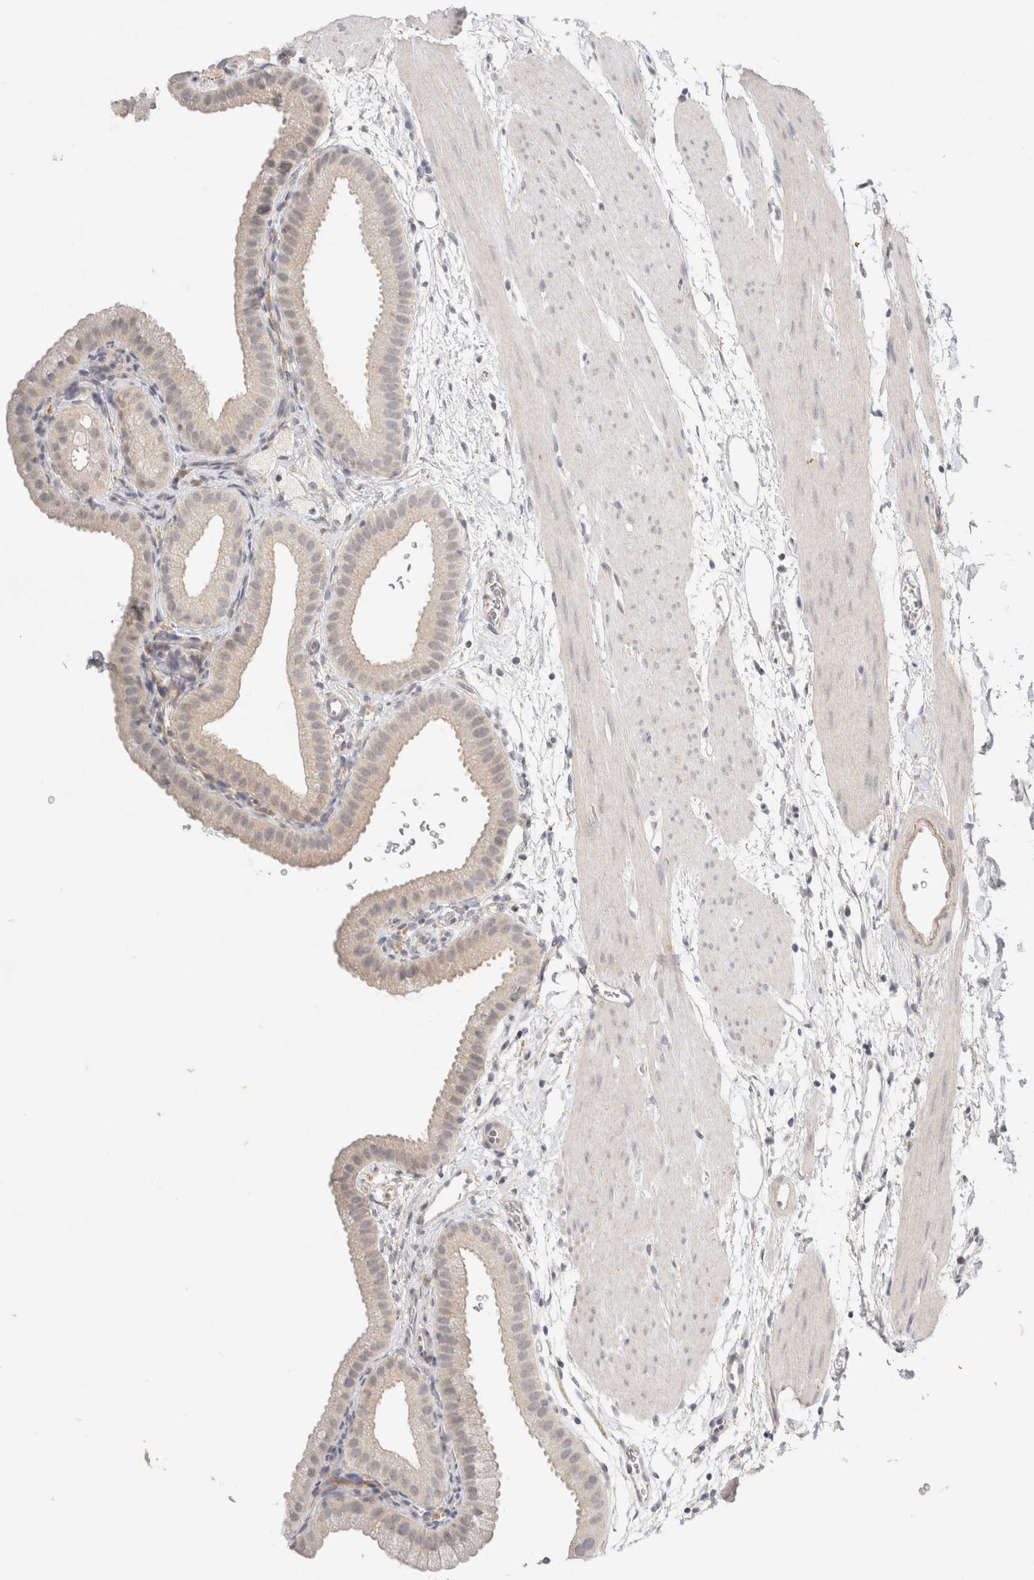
{"staining": {"intensity": "moderate", "quantity": "<25%", "location": "cytoplasmic/membranous"}, "tissue": "gallbladder", "cell_type": "Glandular cells", "image_type": "normal", "snomed": [{"axis": "morphology", "description": "Normal tissue, NOS"}, {"axis": "topography", "description": "Gallbladder"}], "caption": "There is low levels of moderate cytoplasmic/membranous expression in glandular cells of benign gallbladder, as demonstrated by immunohistochemical staining (brown color).", "gene": "CHRM4", "patient": {"sex": "female", "age": 64}}